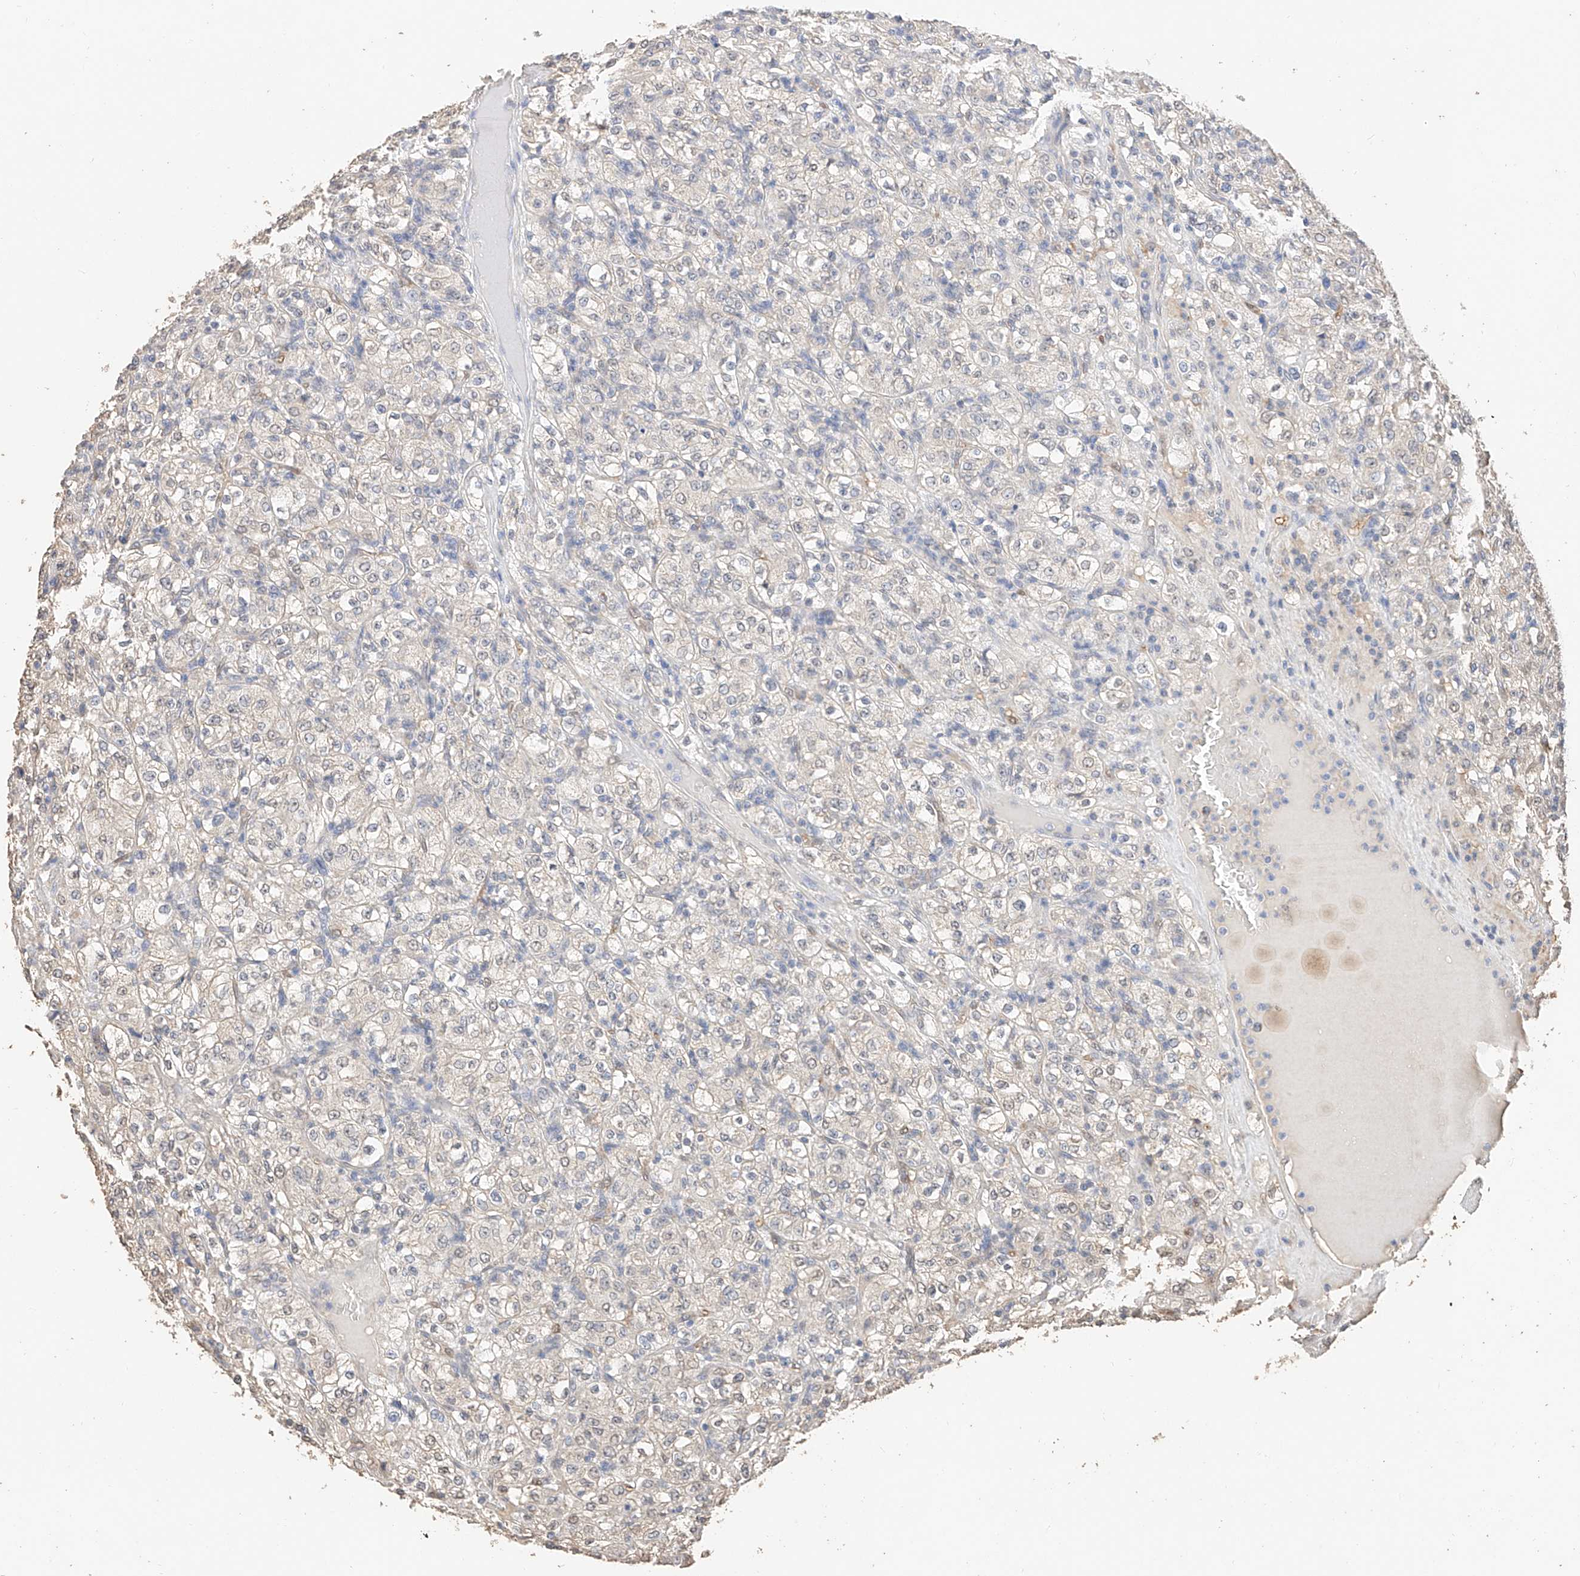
{"staining": {"intensity": "negative", "quantity": "none", "location": "none"}, "tissue": "renal cancer", "cell_type": "Tumor cells", "image_type": "cancer", "snomed": [{"axis": "morphology", "description": "Normal tissue, NOS"}, {"axis": "morphology", "description": "Adenocarcinoma, NOS"}, {"axis": "topography", "description": "Kidney"}], "caption": "Immunohistochemistry (IHC) histopathology image of neoplastic tissue: human renal adenocarcinoma stained with DAB reveals no significant protein staining in tumor cells.", "gene": "IL22RA2", "patient": {"sex": "female", "age": 72}}